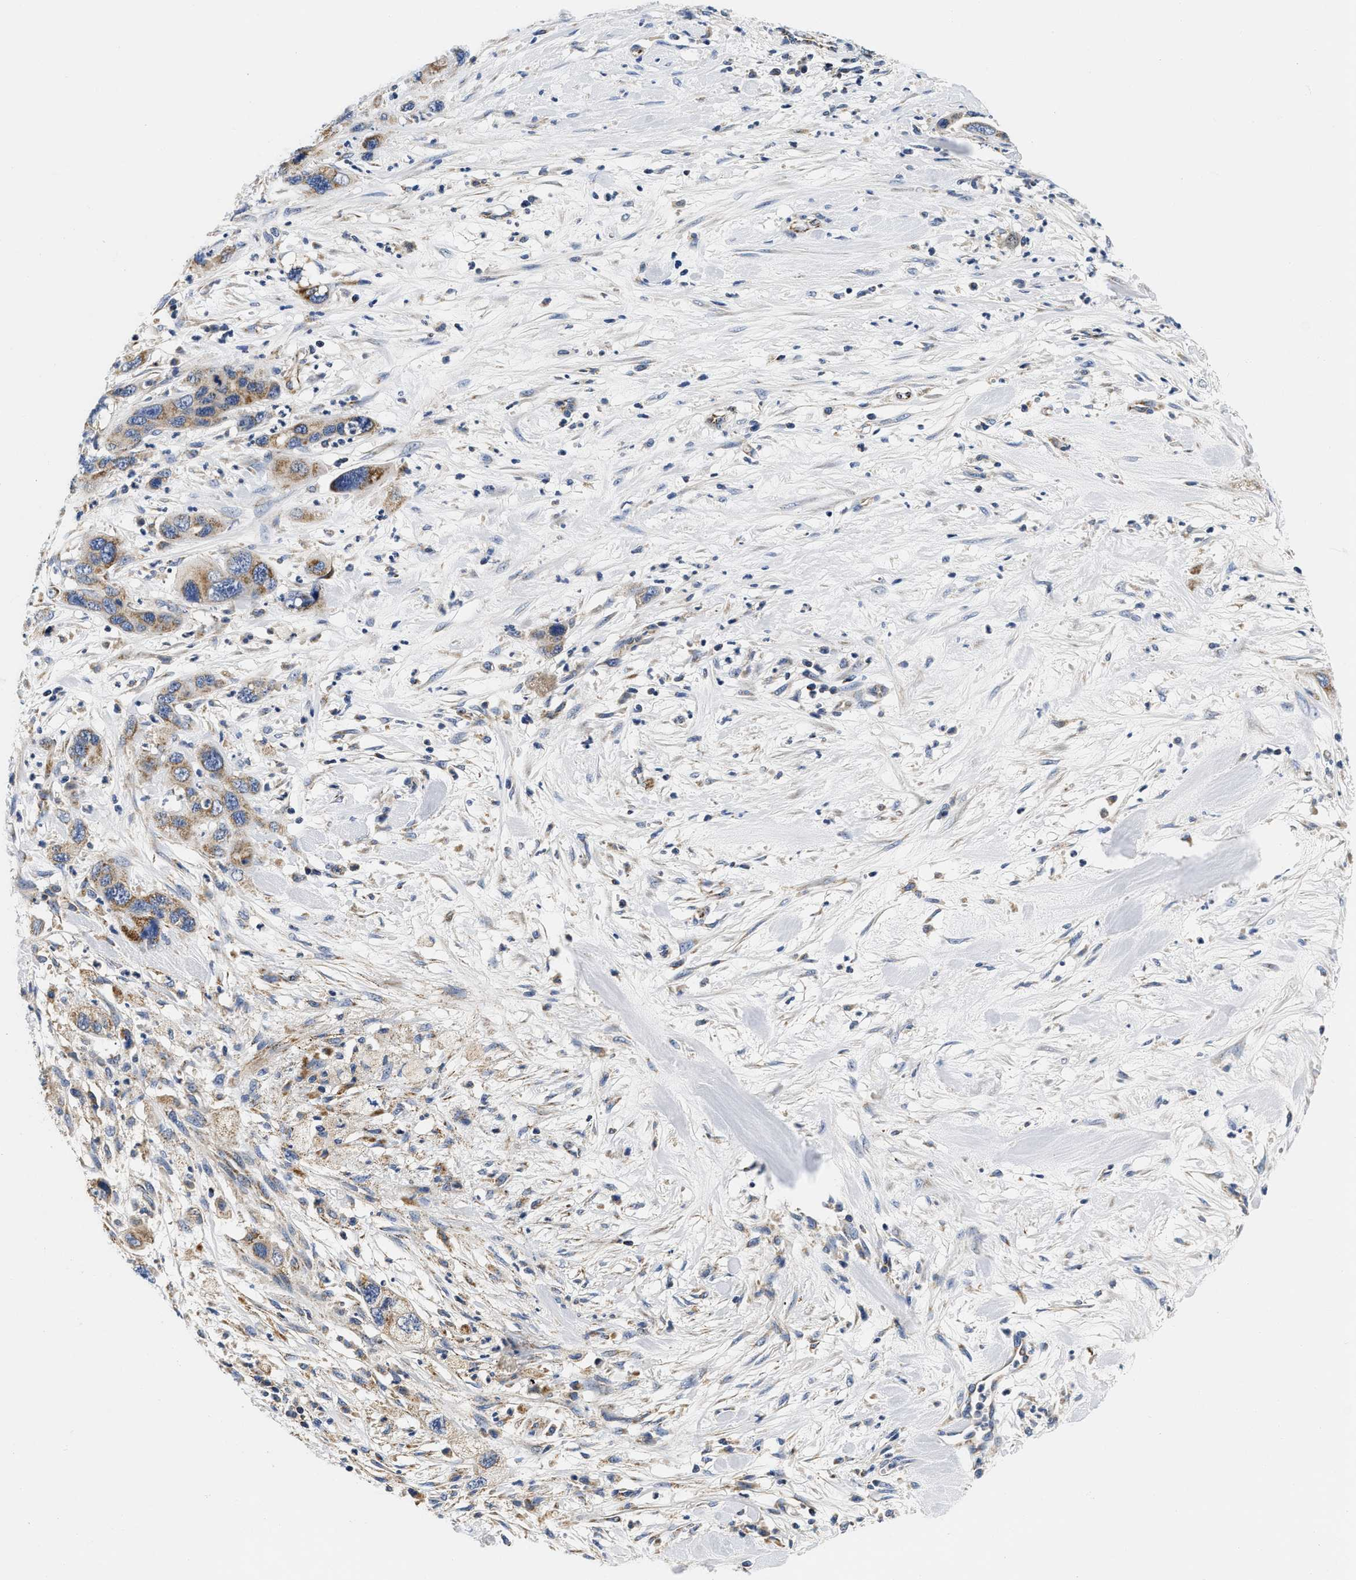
{"staining": {"intensity": "moderate", "quantity": ">75%", "location": "cytoplasmic/membranous"}, "tissue": "pancreatic cancer", "cell_type": "Tumor cells", "image_type": "cancer", "snomed": [{"axis": "morphology", "description": "Adenocarcinoma, NOS"}, {"axis": "topography", "description": "Pancreas"}], "caption": "A micrograph of human pancreatic cancer (adenocarcinoma) stained for a protein displays moderate cytoplasmic/membranous brown staining in tumor cells.", "gene": "PDP1", "patient": {"sex": "female", "age": 71}}